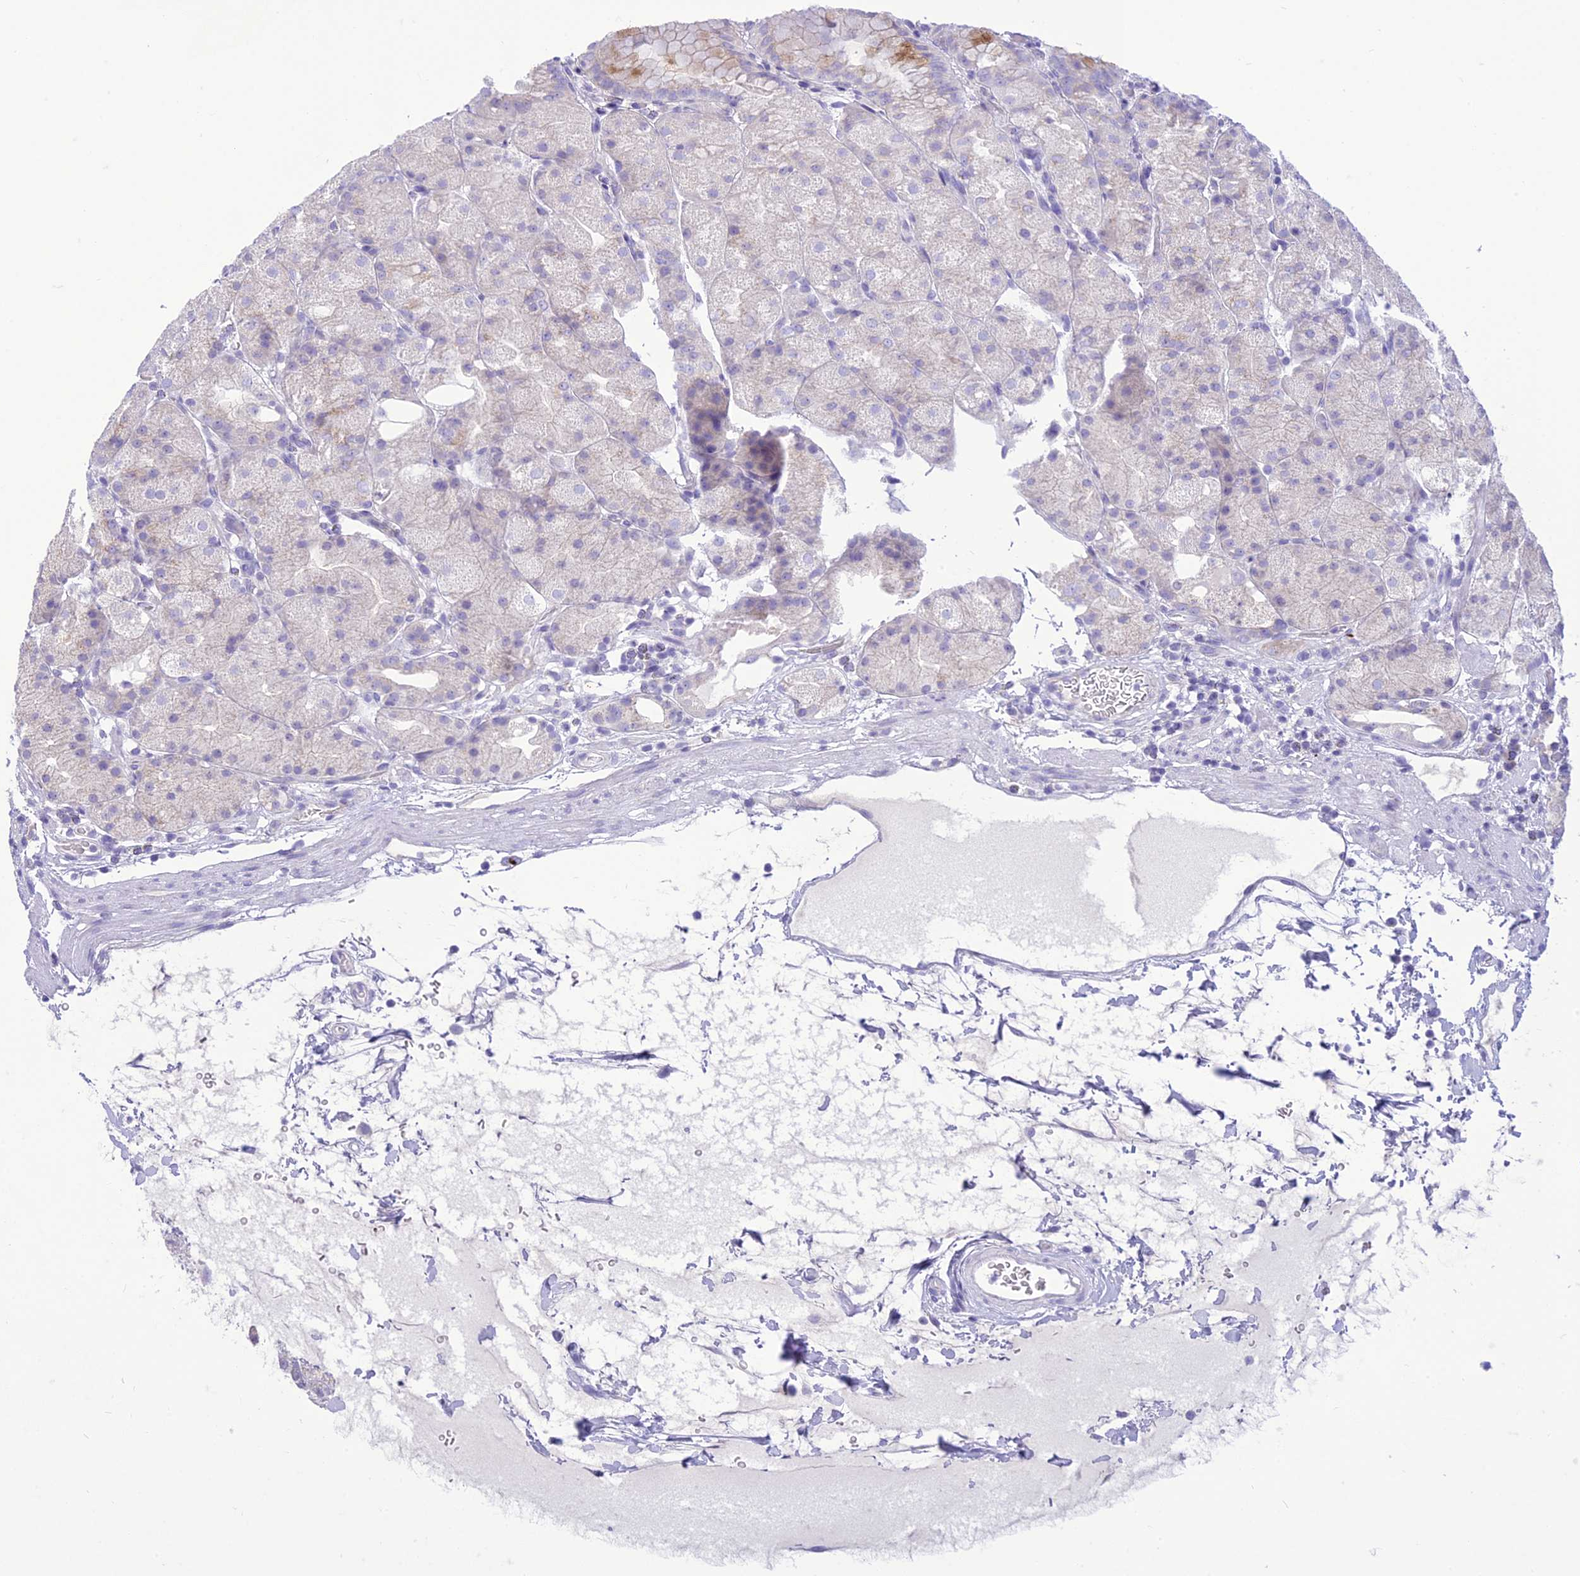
{"staining": {"intensity": "moderate", "quantity": "<25%", "location": "cytoplasmic/membranous"}, "tissue": "stomach", "cell_type": "Glandular cells", "image_type": "normal", "snomed": [{"axis": "morphology", "description": "Normal tissue, NOS"}, {"axis": "topography", "description": "Stomach, upper"}, {"axis": "topography", "description": "Stomach, lower"}], "caption": "Protein staining of unremarkable stomach displays moderate cytoplasmic/membranous staining in about <25% of glandular cells. The protein of interest is shown in brown color, while the nuclei are stained blue.", "gene": "DHDH", "patient": {"sex": "male", "age": 62}}